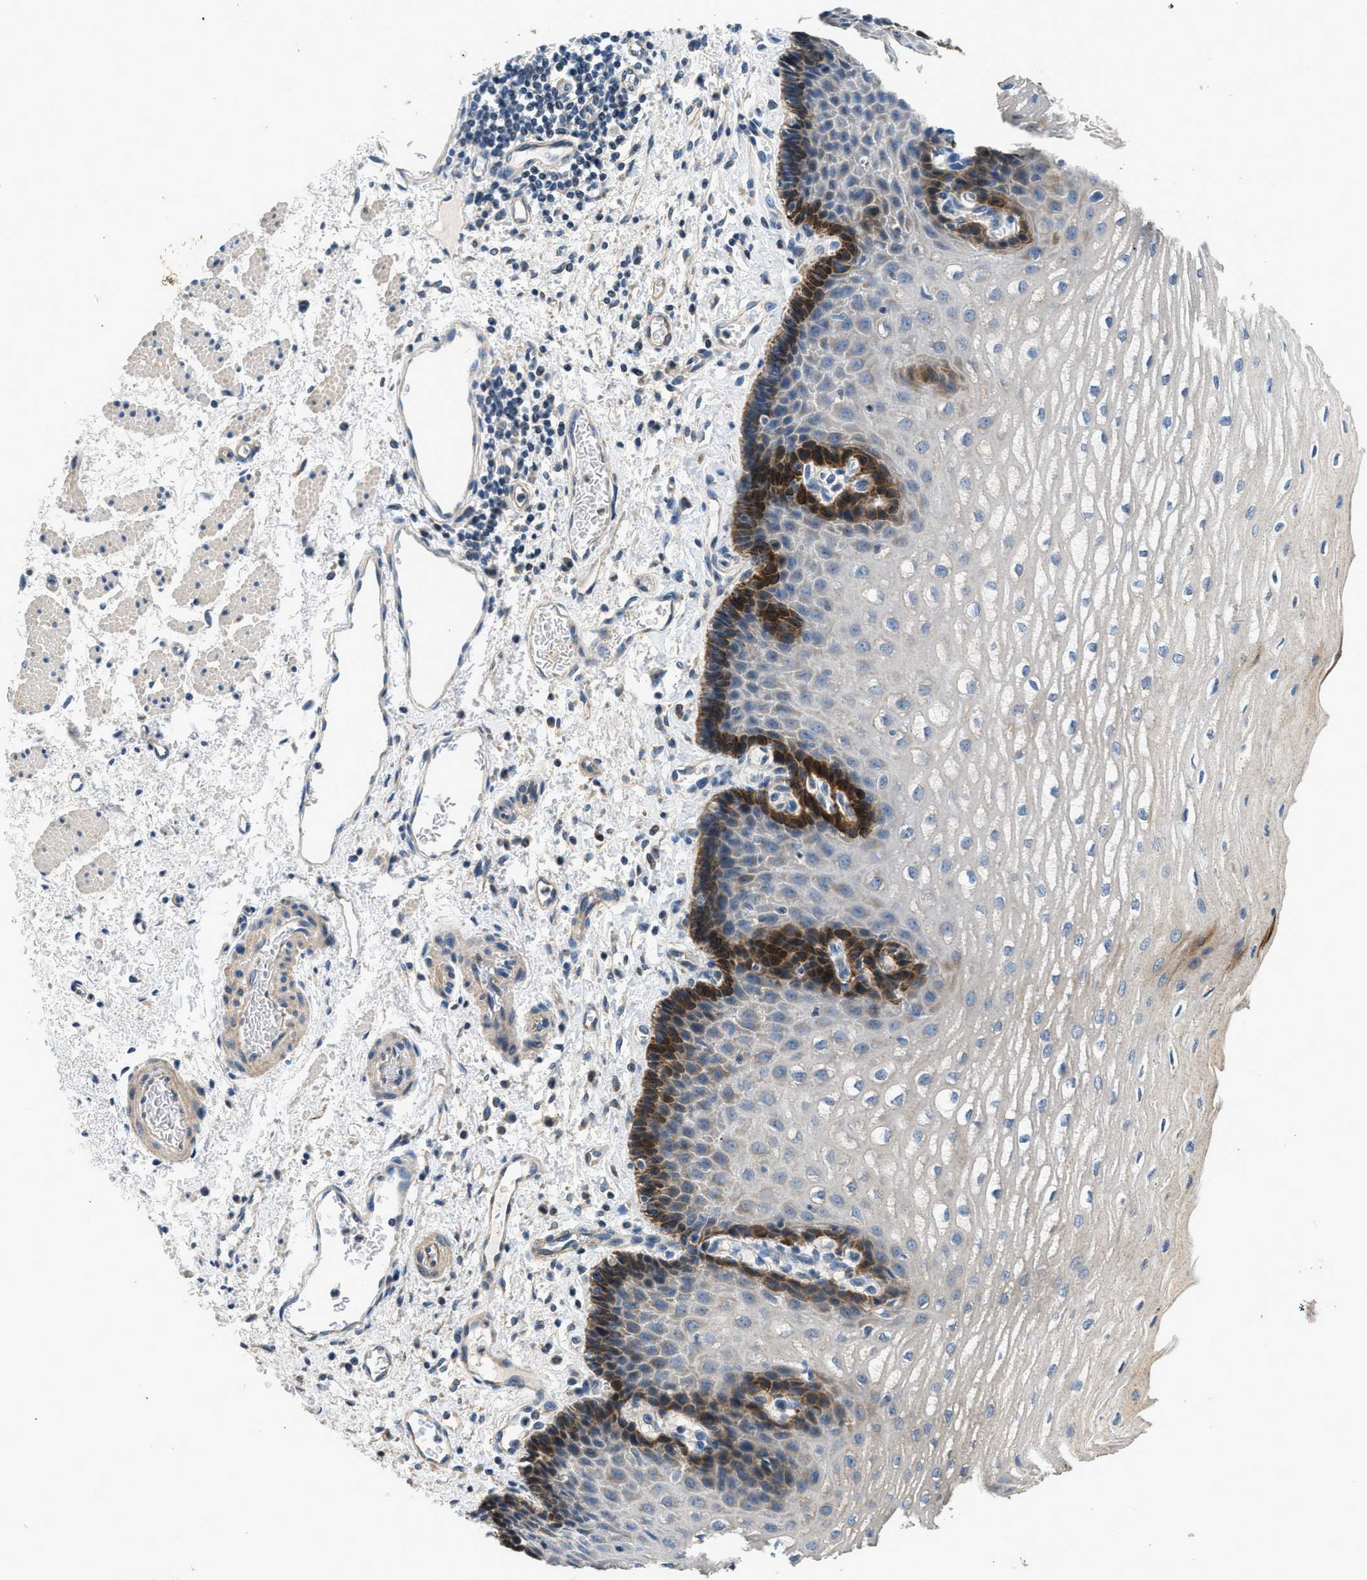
{"staining": {"intensity": "strong", "quantity": "<25%", "location": "cytoplasmic/membranous"}, "tissue": "esophagus", "cell_type": "Squamous epithelial cells", "image_type": "normal", "snomed": [{"axis": "morphology", "description": "Normal tissue, NOS"}, {"axis": "topography", "description": "Esophagus"}], "caption": "About <25% of squamous epithelial cells in benign human esophagus show strong cytoplasmic/membranous protein positivity as visualized by brown immunohistochemical staining.", "gene": "SSH2", "patient": {"sex": "male", "age": 54}}